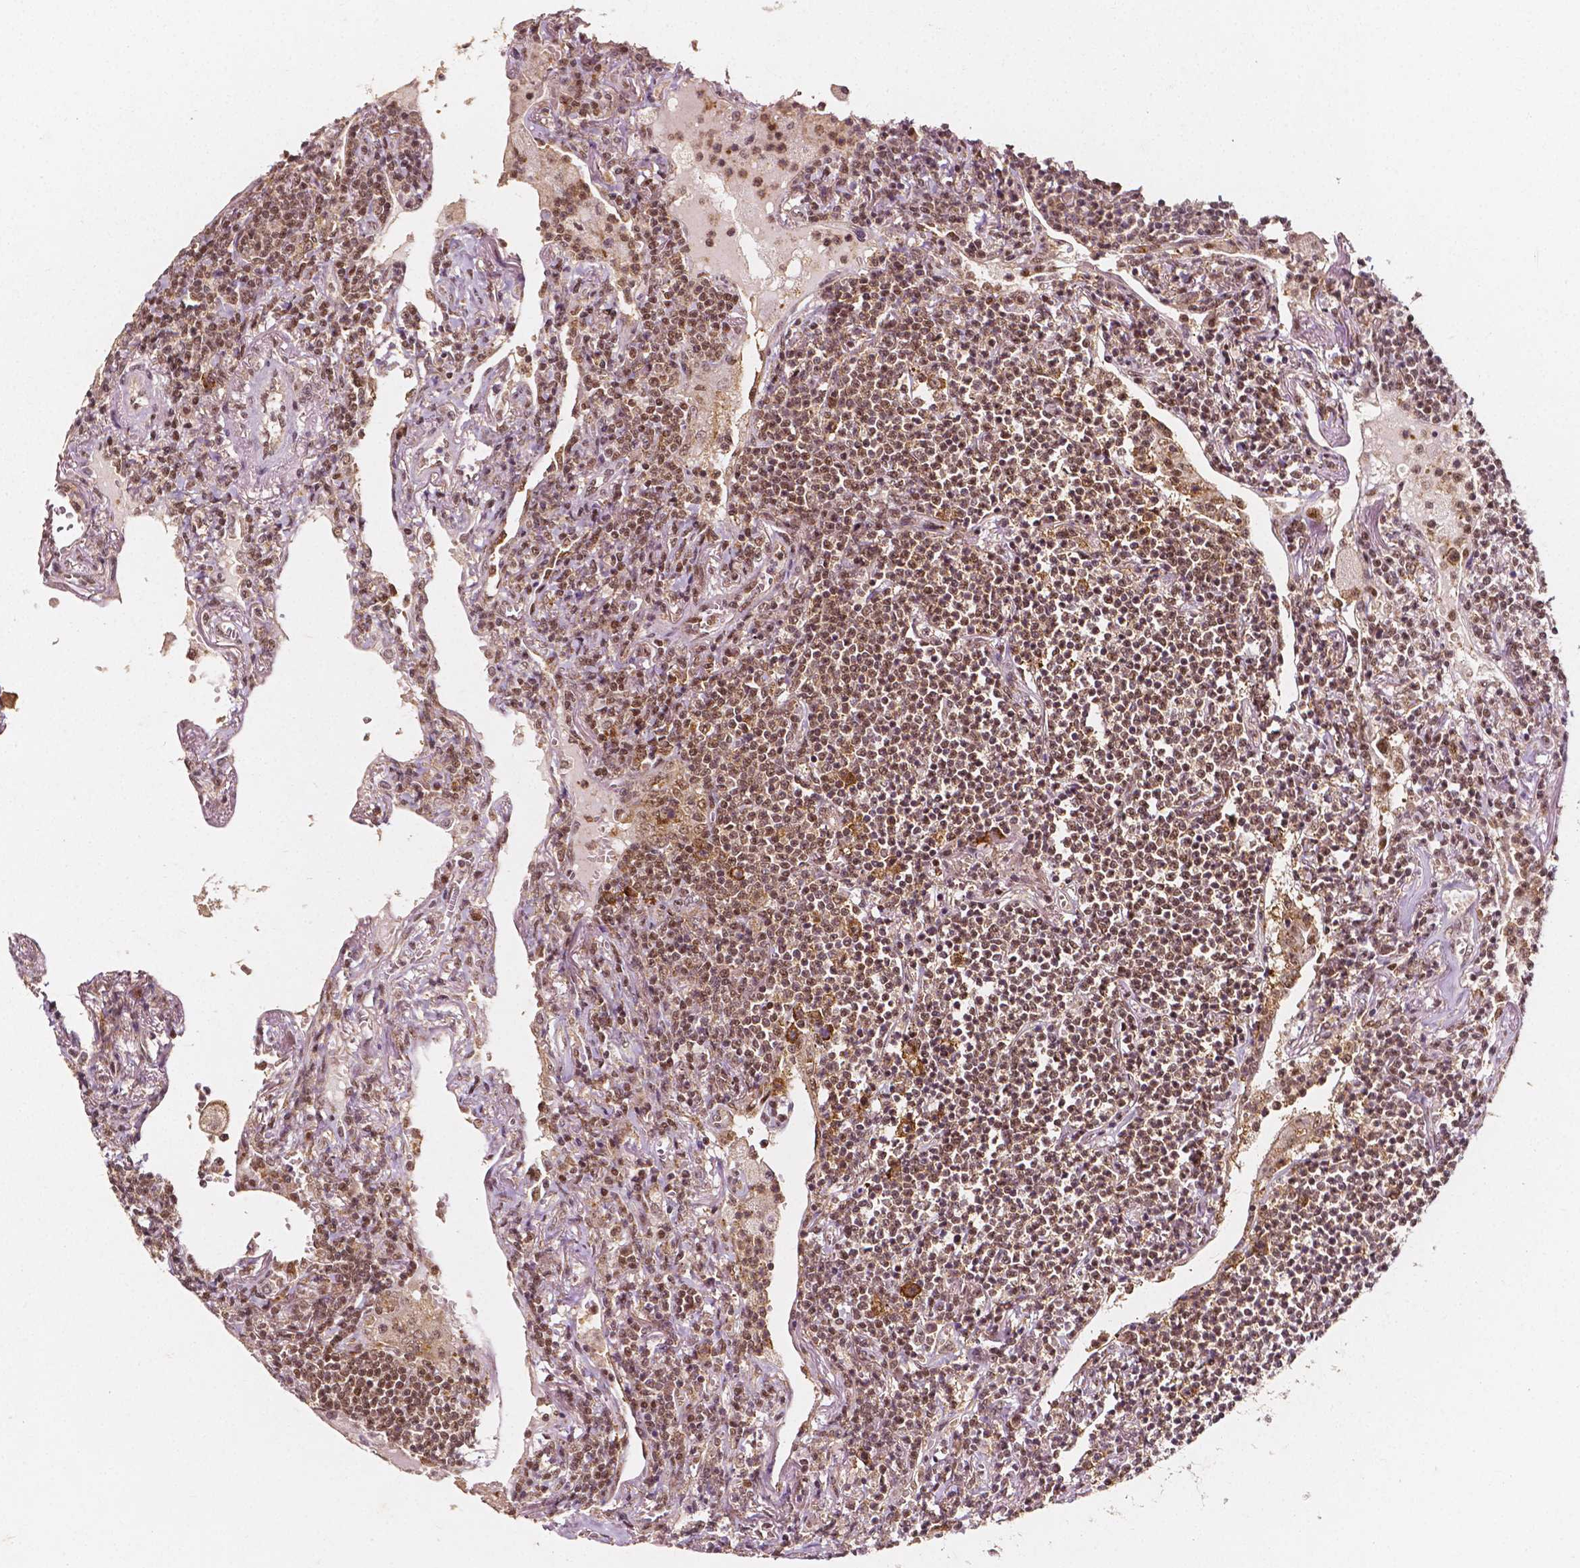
{"staining": {"intensity": "moderate", "quantity": ">75%", "location": "cytoplasmic/membranous,nuclear"}, "tissue": "lymphoma", "cell_type": "Tumor cells", "image_type": "cancer", "snomed": [{"axis": "morphology", "description": "Malignant lymphoma, non-Hodgkin's type, Low grade"}, {"axis": "topography", "description": "Lung"}], "caption": "DAB immunohistochemical staining of human lymphoma demonstrates moderate cytoplasmic/membranous and nuclear protein positivity in approximately >75% of tumor cells. (DAB (3,3'-diaminobenzidine) IHC with brightfield microscopy, high magnification).", "gene": "SMN1", "patient": {"sex": "female", "age": 71}}